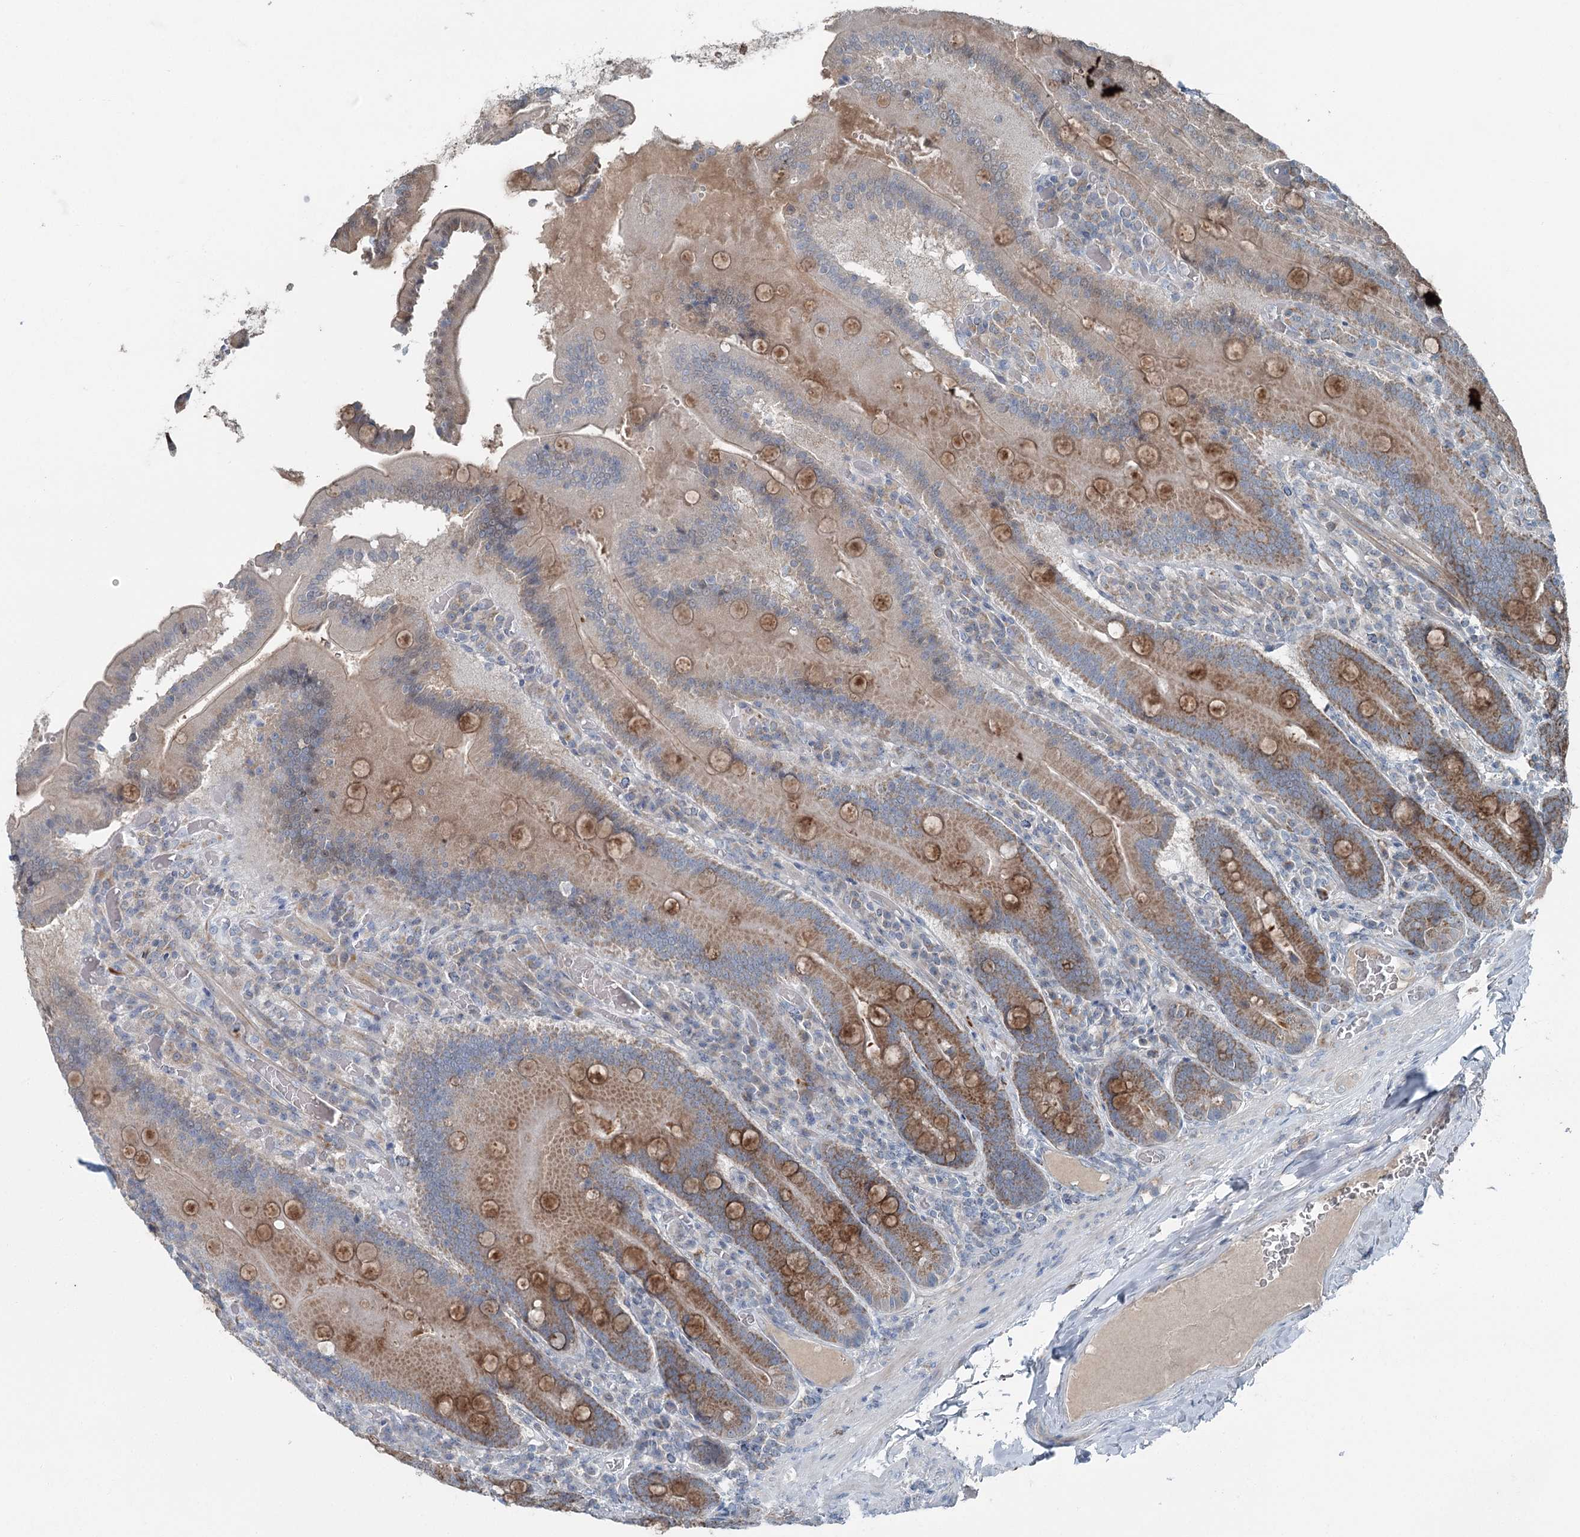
{"staining": {"intensity": "moderate", "quantity": ">75%", "location": "cytoplasmic/membranous"}, "tissue": "duodenum", "cell_type": "Glandular cells", "image_type": "normal", "snomed": [{"axis": "morphology", "description": "Normal tissue, NOS"}, {"axis": "topography", "description": "Duodenum"}], "caption": "Moderate cytoplasmic/membranous protein staining is present in approximately >75% of glandular cells in duodenum.", "gene": "CHCHD5", "patient": {"sex": "female", "age": 62}}